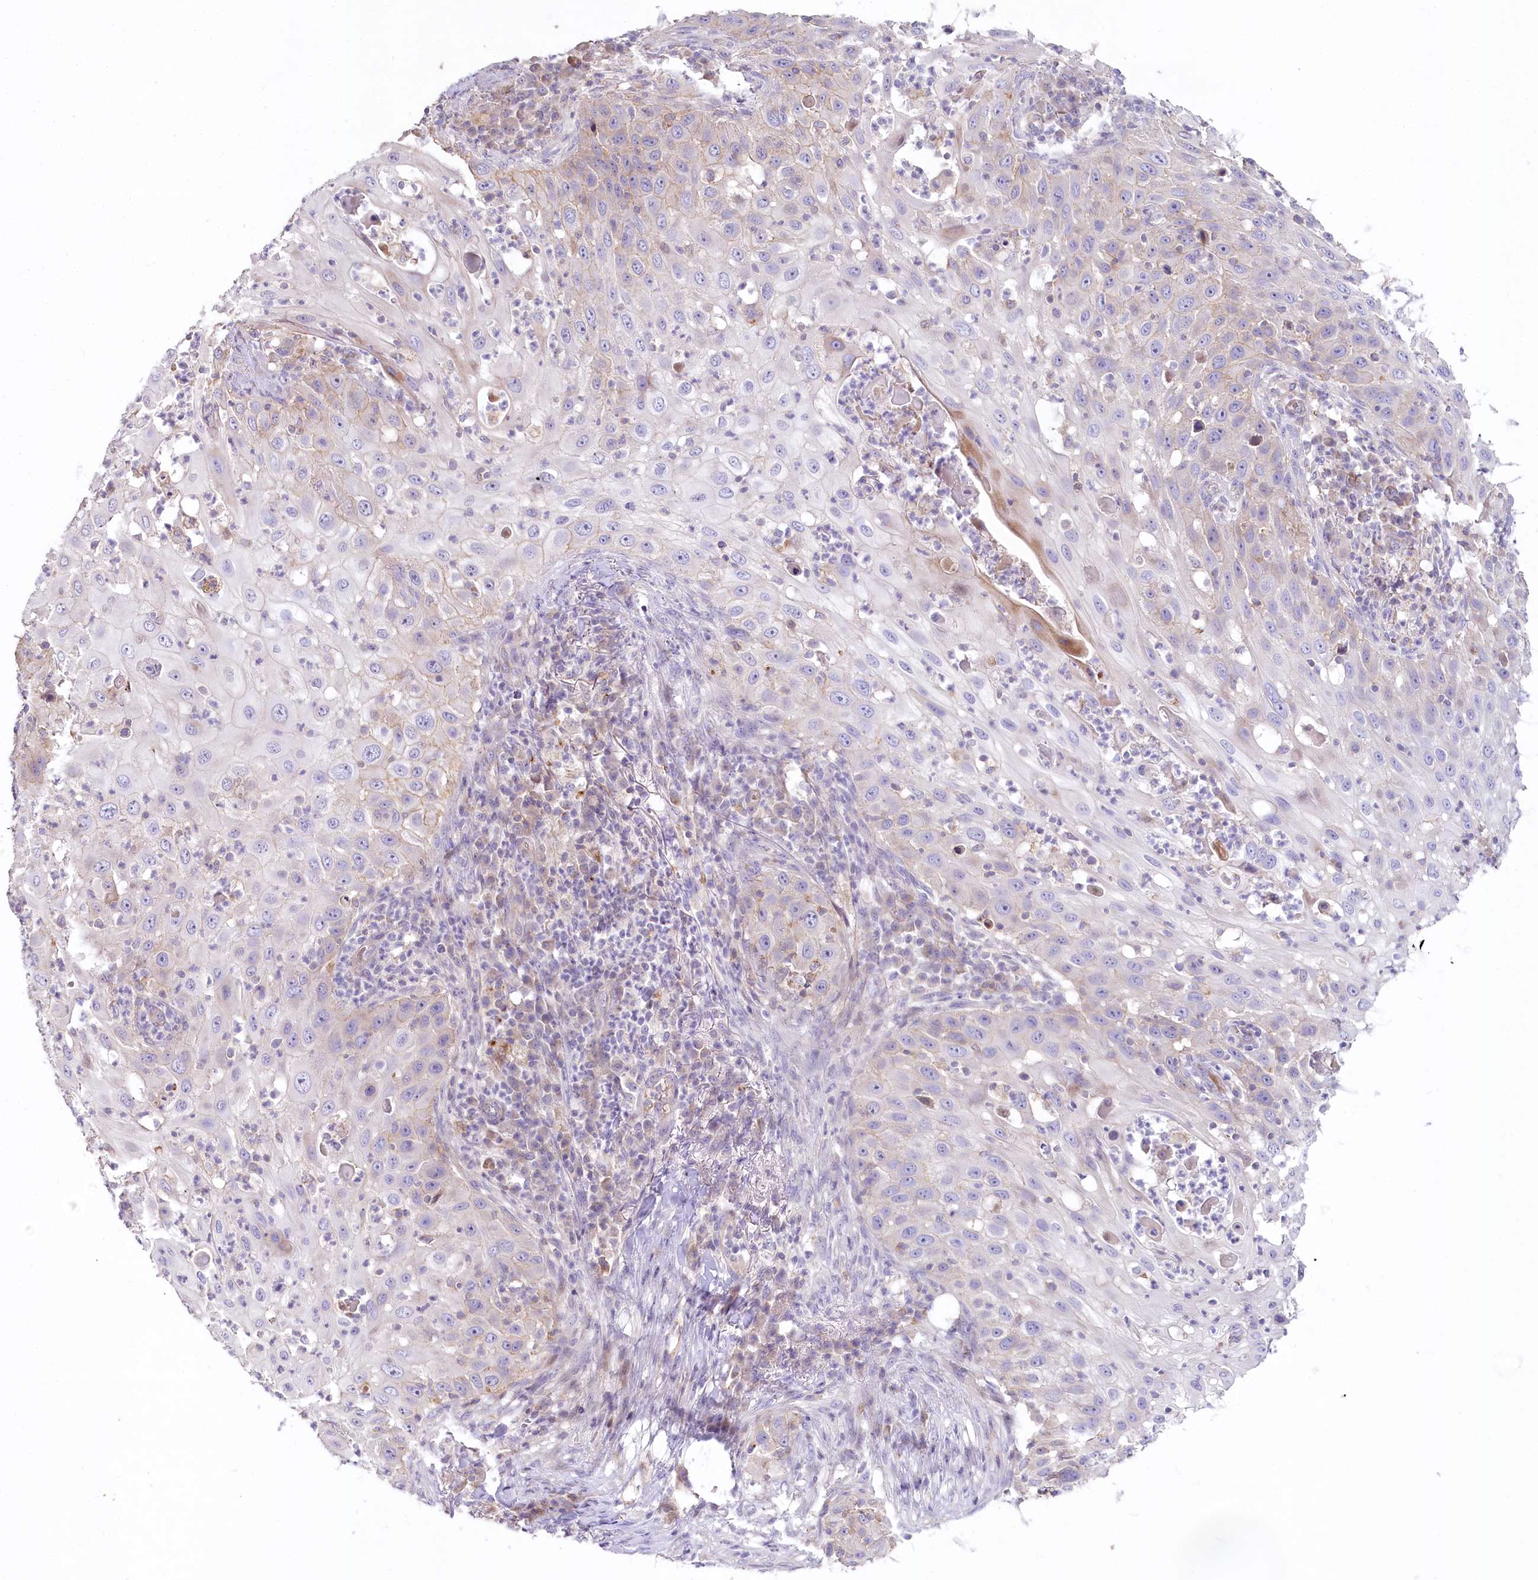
{"staining": {"intensity": "negative", "quantity": "none", "location": "none"}, "tissue": "skin cancer", "cell_type": "Tumor cells", "image_type": "cancer", "snomed": [{"axis": "morphology", "description": "Squamous cell carcinoma, NOS"}, {"axis": "topography", "description": "Skin"}], "caption": "Skin squamous cell carcinoma stained for a protein using immunohistochemistry exhibits no expression tumor cells.", "gene": "SLC6A11", "patient": {"sex": "female", "age": 44}}